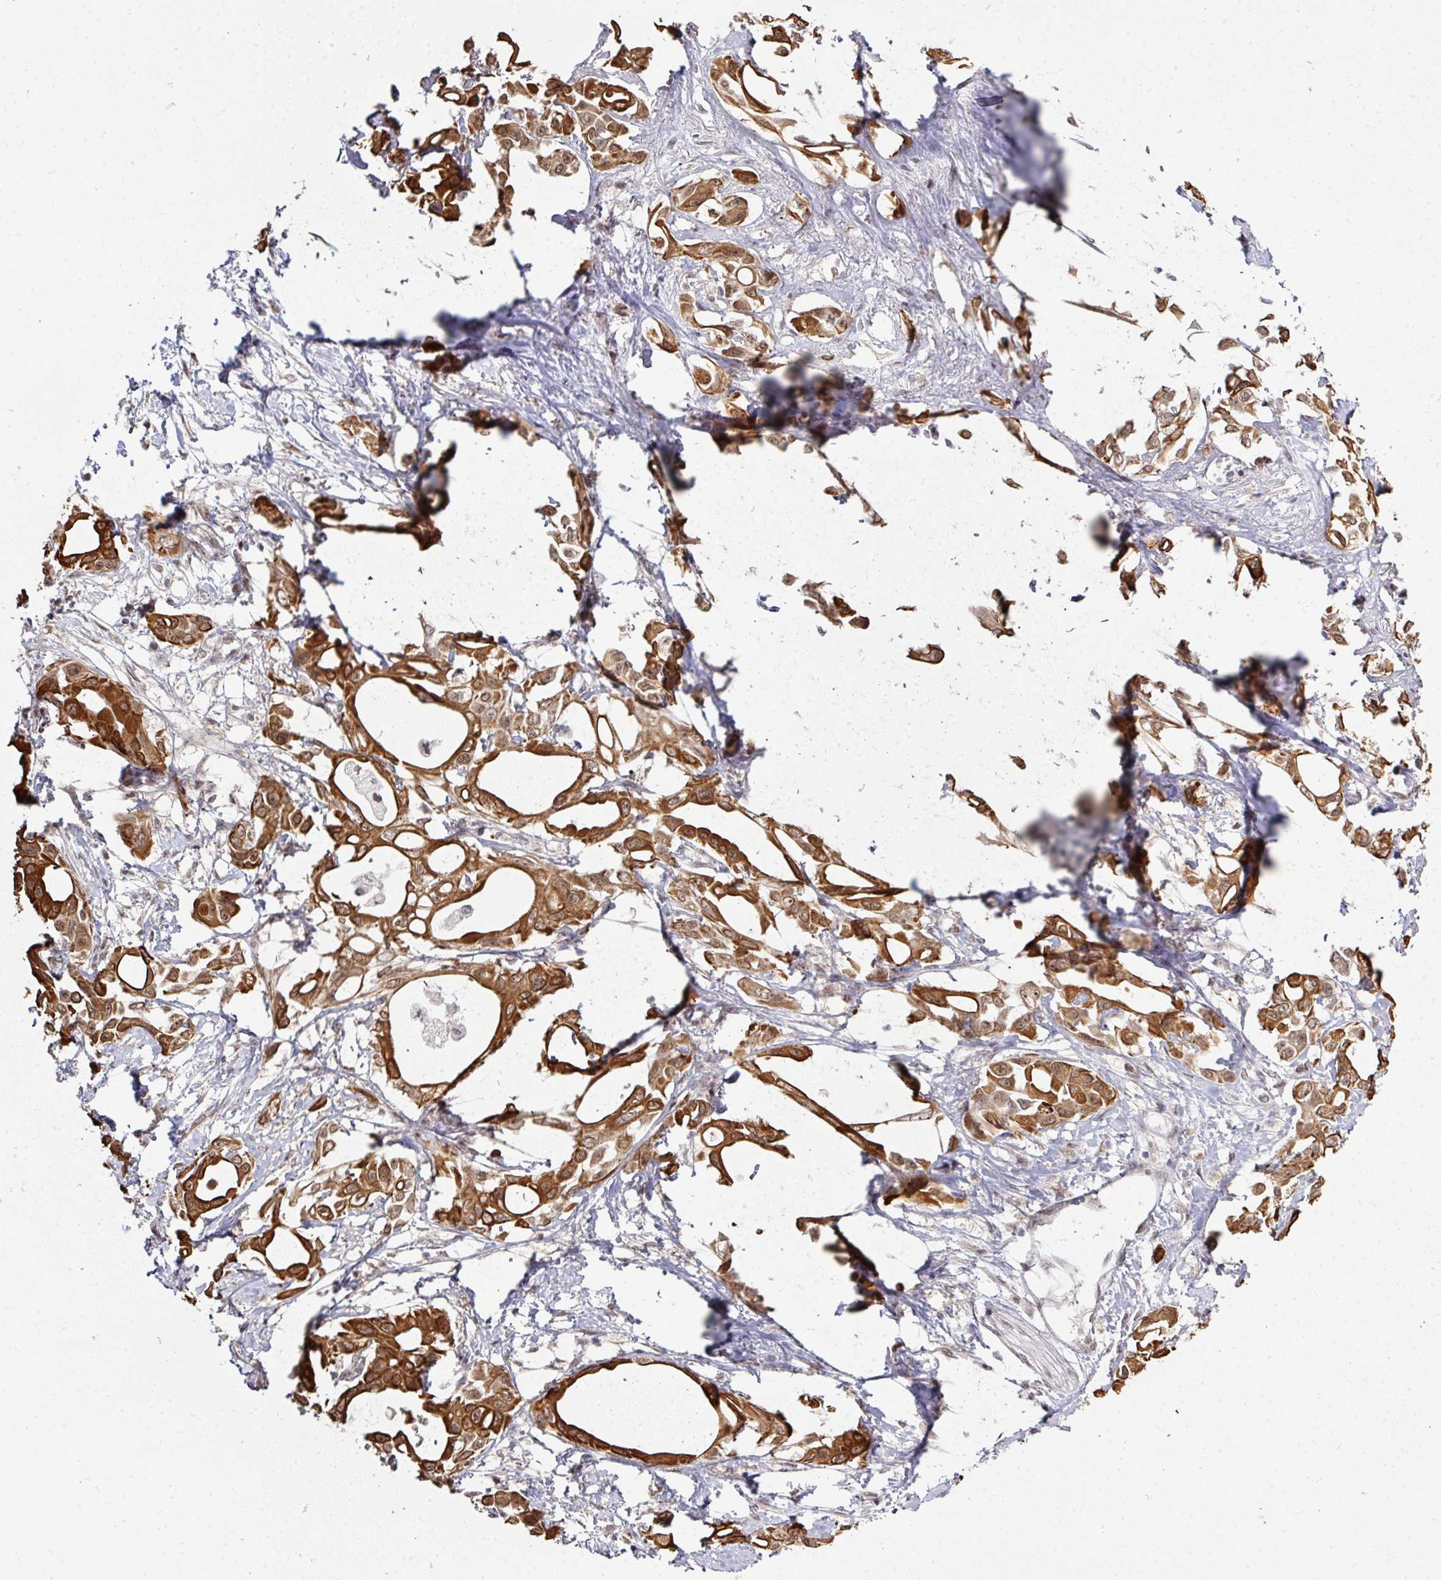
{"staining": {"intensity": "strong", "quantity": ">75%", "location": "cytoplasmic/membranous,nuclear"}, "tissue": "pancreatic cancer", "cell_type": "Tumor cells", "image_type": "cancer", "snomed": [{"axis": "morphology", "description": "Adenocarcinoma, NOS"}, {"axis": "topography", "description": "Pancreas"}], "caption": "Pancreatic cancer tissue displays strong cytoplasmic/membranous and nuclear expression in approximately >75% of tumor cells, visualized by immunohistochemistry.", "gene": "GTF2H3", "patient": {"sex": "female", "age": 68}}